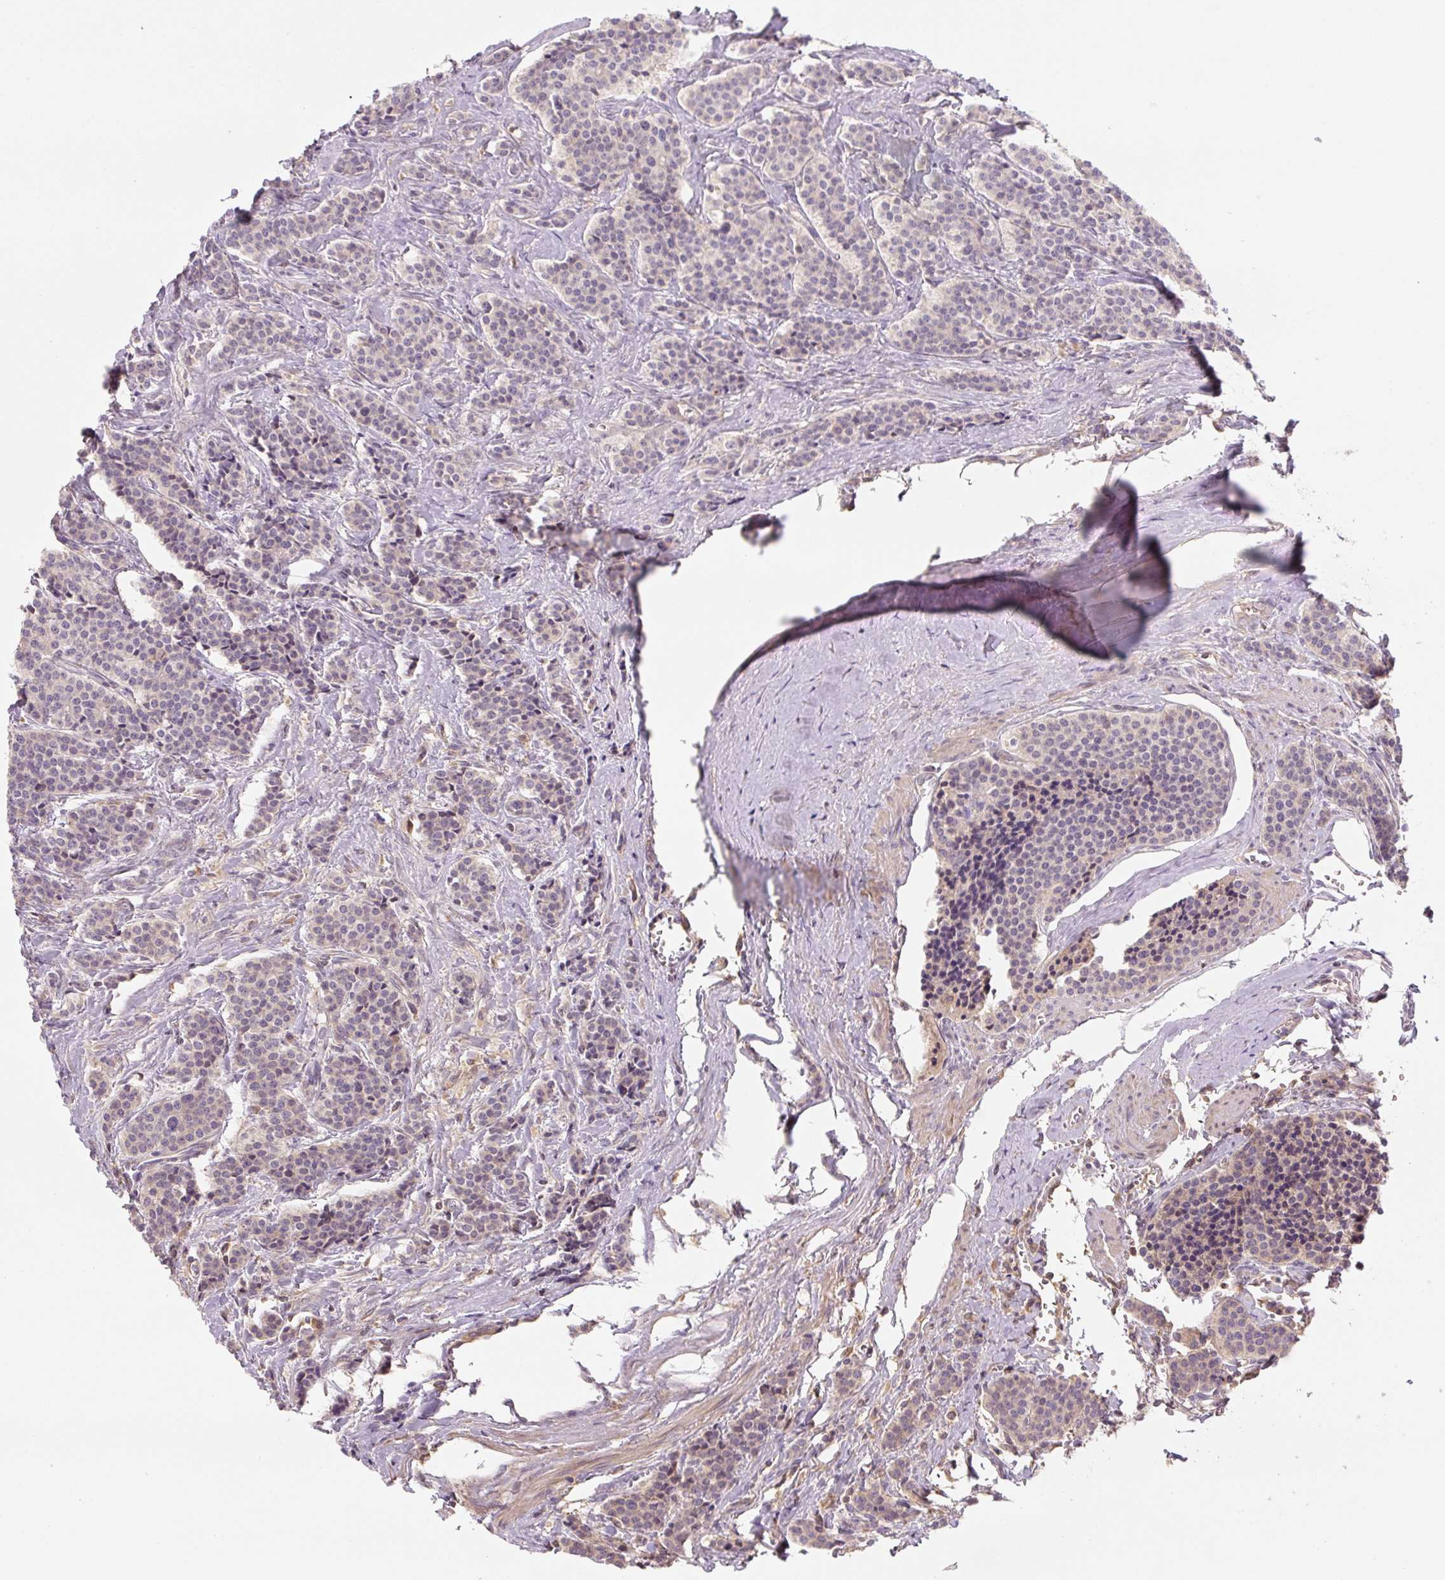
{"staining": {"intensity": "negative", "quantity": "none", "location": "none"}, "tissue": "carcinoid", "cell_type": "Tumor cells", "image_type": "cancer", "snomed": [{"axis": "morphology", "description": "Carcinoid, malignant, NOS"}, {"axis": "topography", "description": "Small intestine"}], "caption": "Immunohistochemistry histopathology image of neoplastic tissue: malignant carcinoid stained with DAB displays no significant protein staining in tumor cells.", "gene": "C2orf73", "patient": {"sex": "male", "age": 63}}